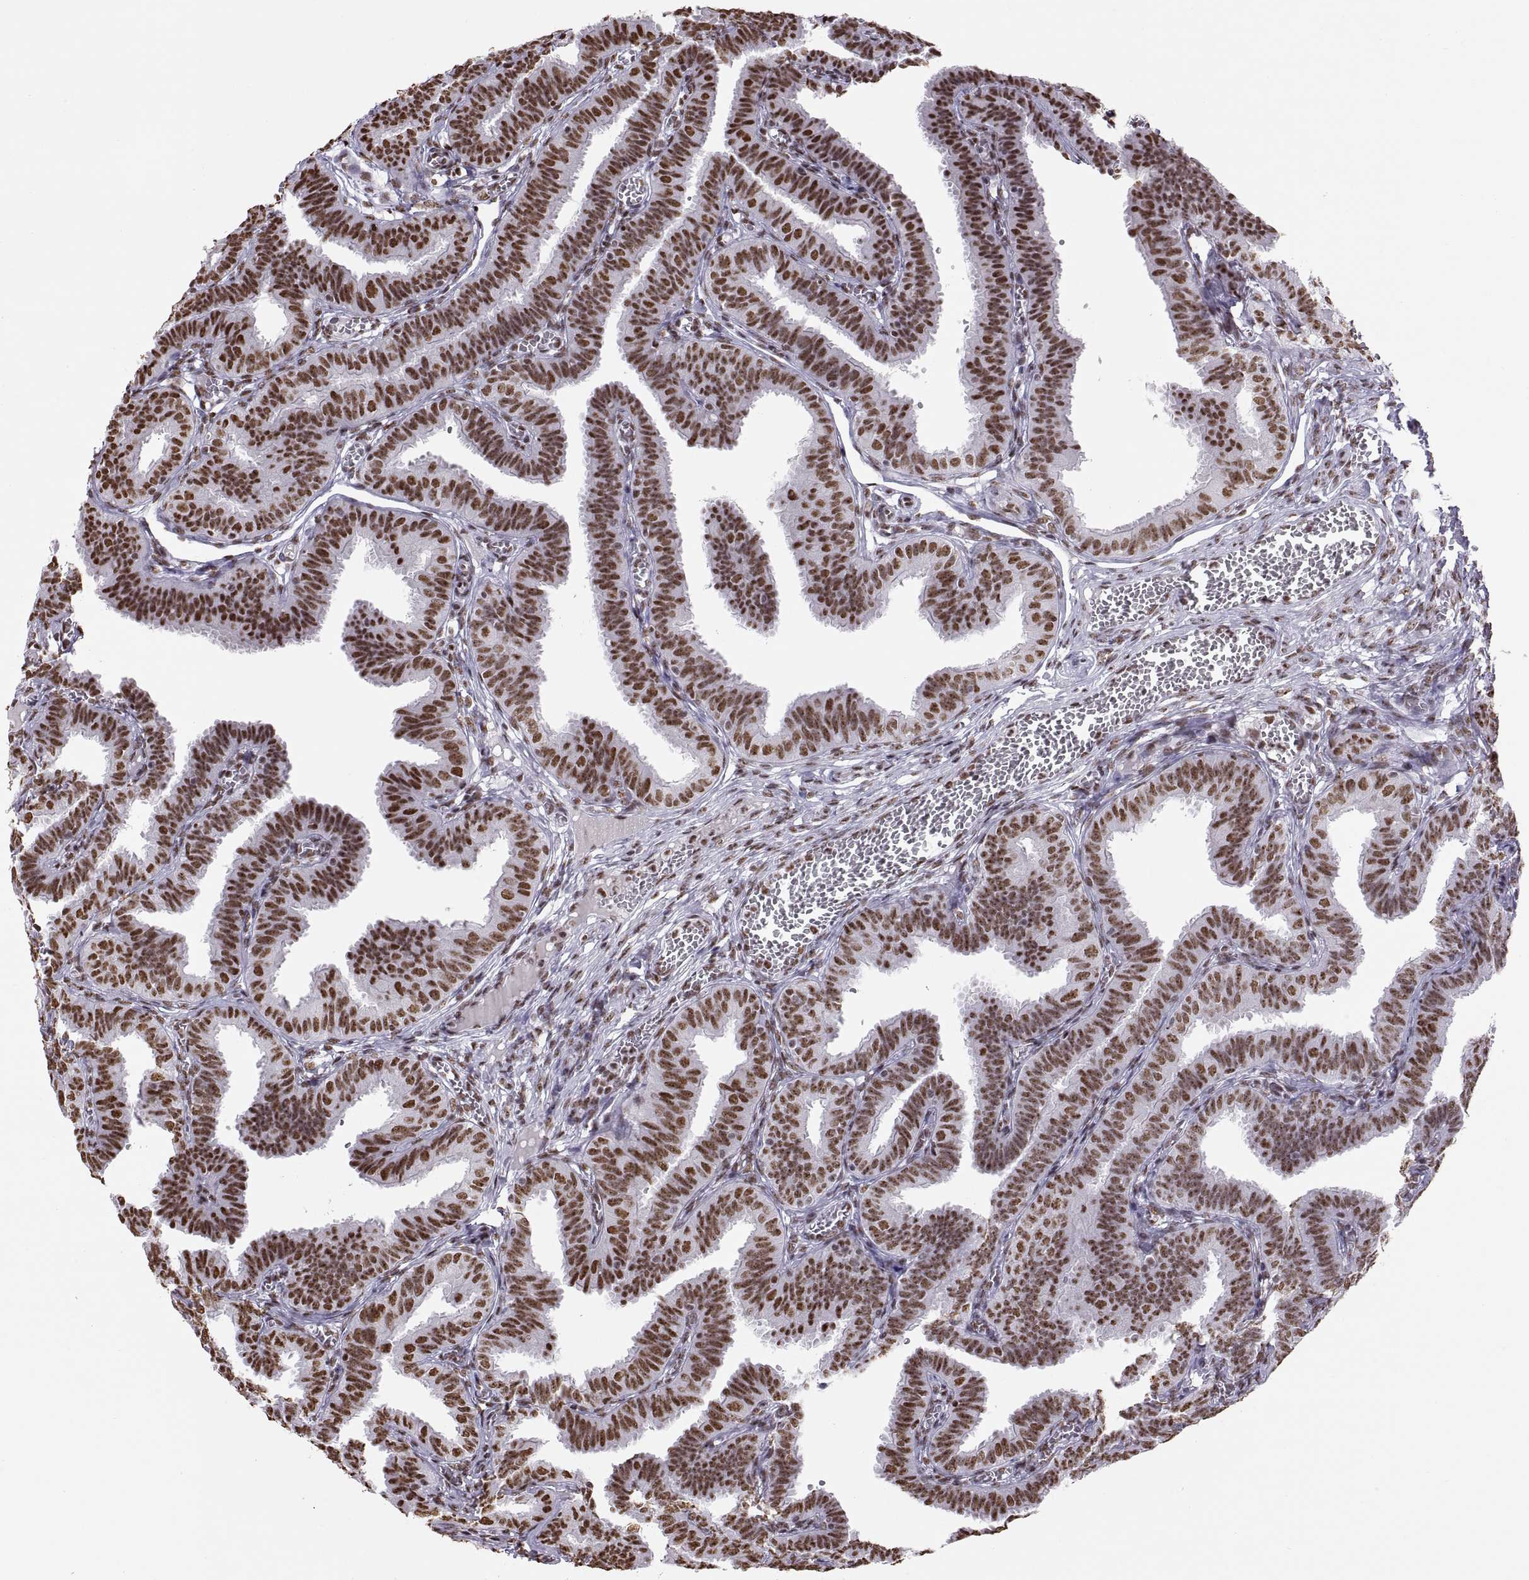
{"staining": {"intensity": "moderate", "quantity": ">75%", "location": "nuclear"}, "tissue": "fallopian tube", "cell_type": "Glandular cells", "image_type": "normal", "snomed": [{"axis": "morphology", "description": "Normal tissue, NOS"}, {"axis": "topography", "description": "Fallopian tube"}], "caption": "Immunohistochemical staining of normal fallopian tube displays moderate nuclear protein positivity in approximately >75% of glandular cells.", "gene": "SNAI1", "patient": {"sex": "female", "age": 25}}